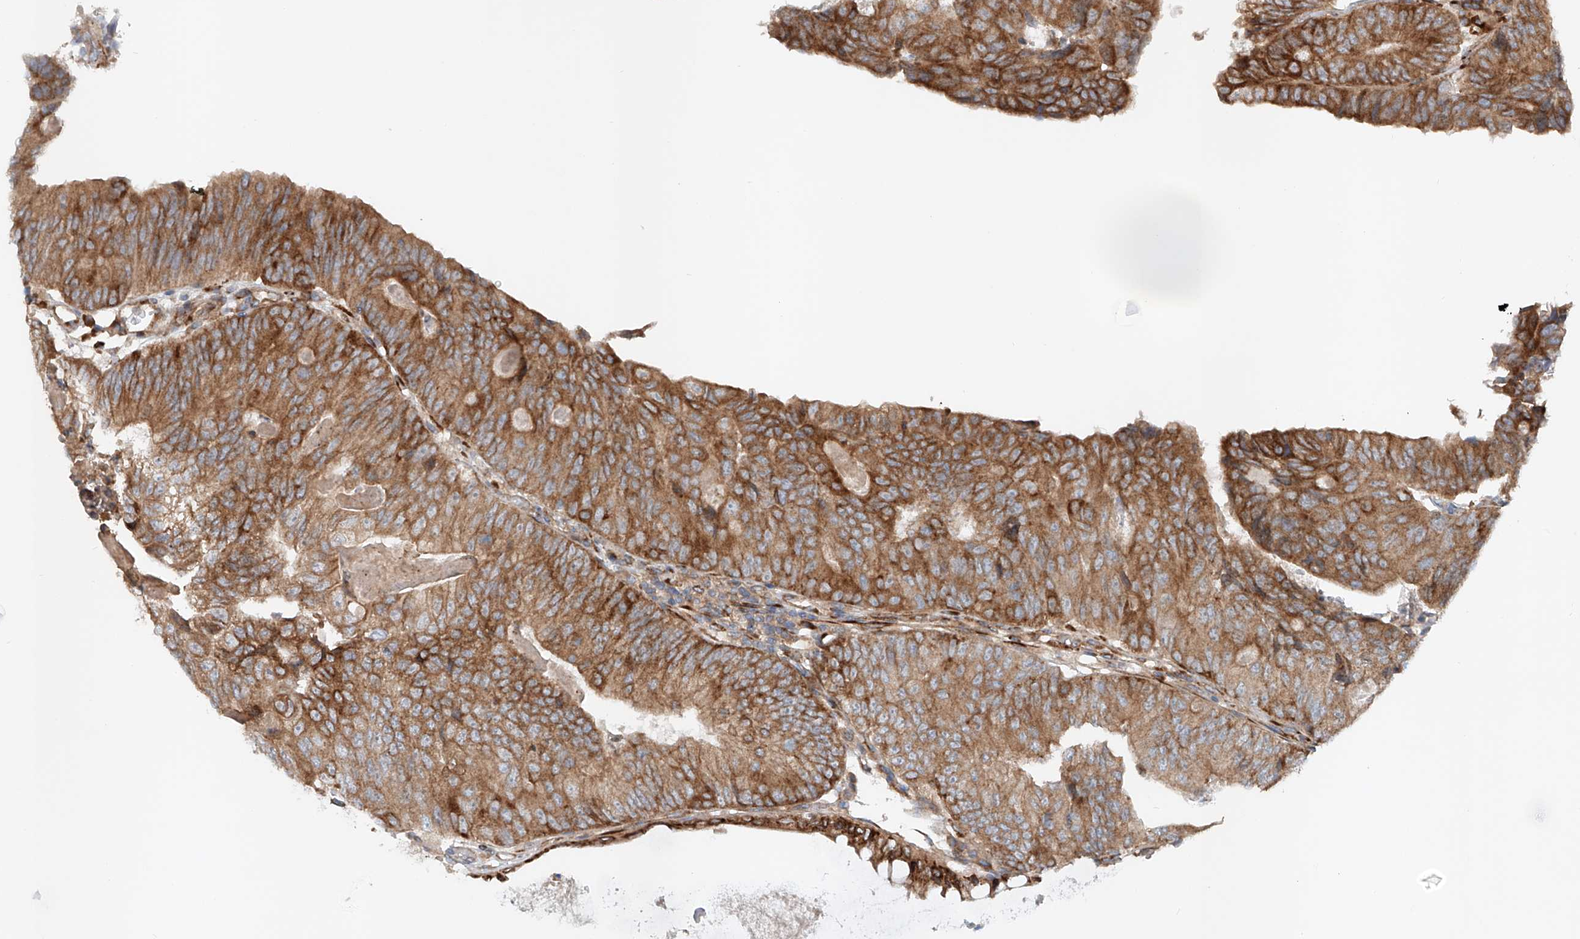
{"staining": {"intensity": "strong", "quantity": ">75%", "location": "cytoplasmic/membranous"}, "tissue": "colorectal cancer", "cell_type": "Tumor cells", "image_type": "cancer", "snomed": [{"axis": "morphology", "description": "Adenocarcinoma, NOS"}, {"axis": "topography", "description": "Colon"}], "caption": "Strong cytoplasmic/membranous positivity for a protein is seen in approximately >75% of tumor cells of colorectal cancer using IHC.", "gene": "SNAP29", "patient": {"sex": "female", "age": 67}}